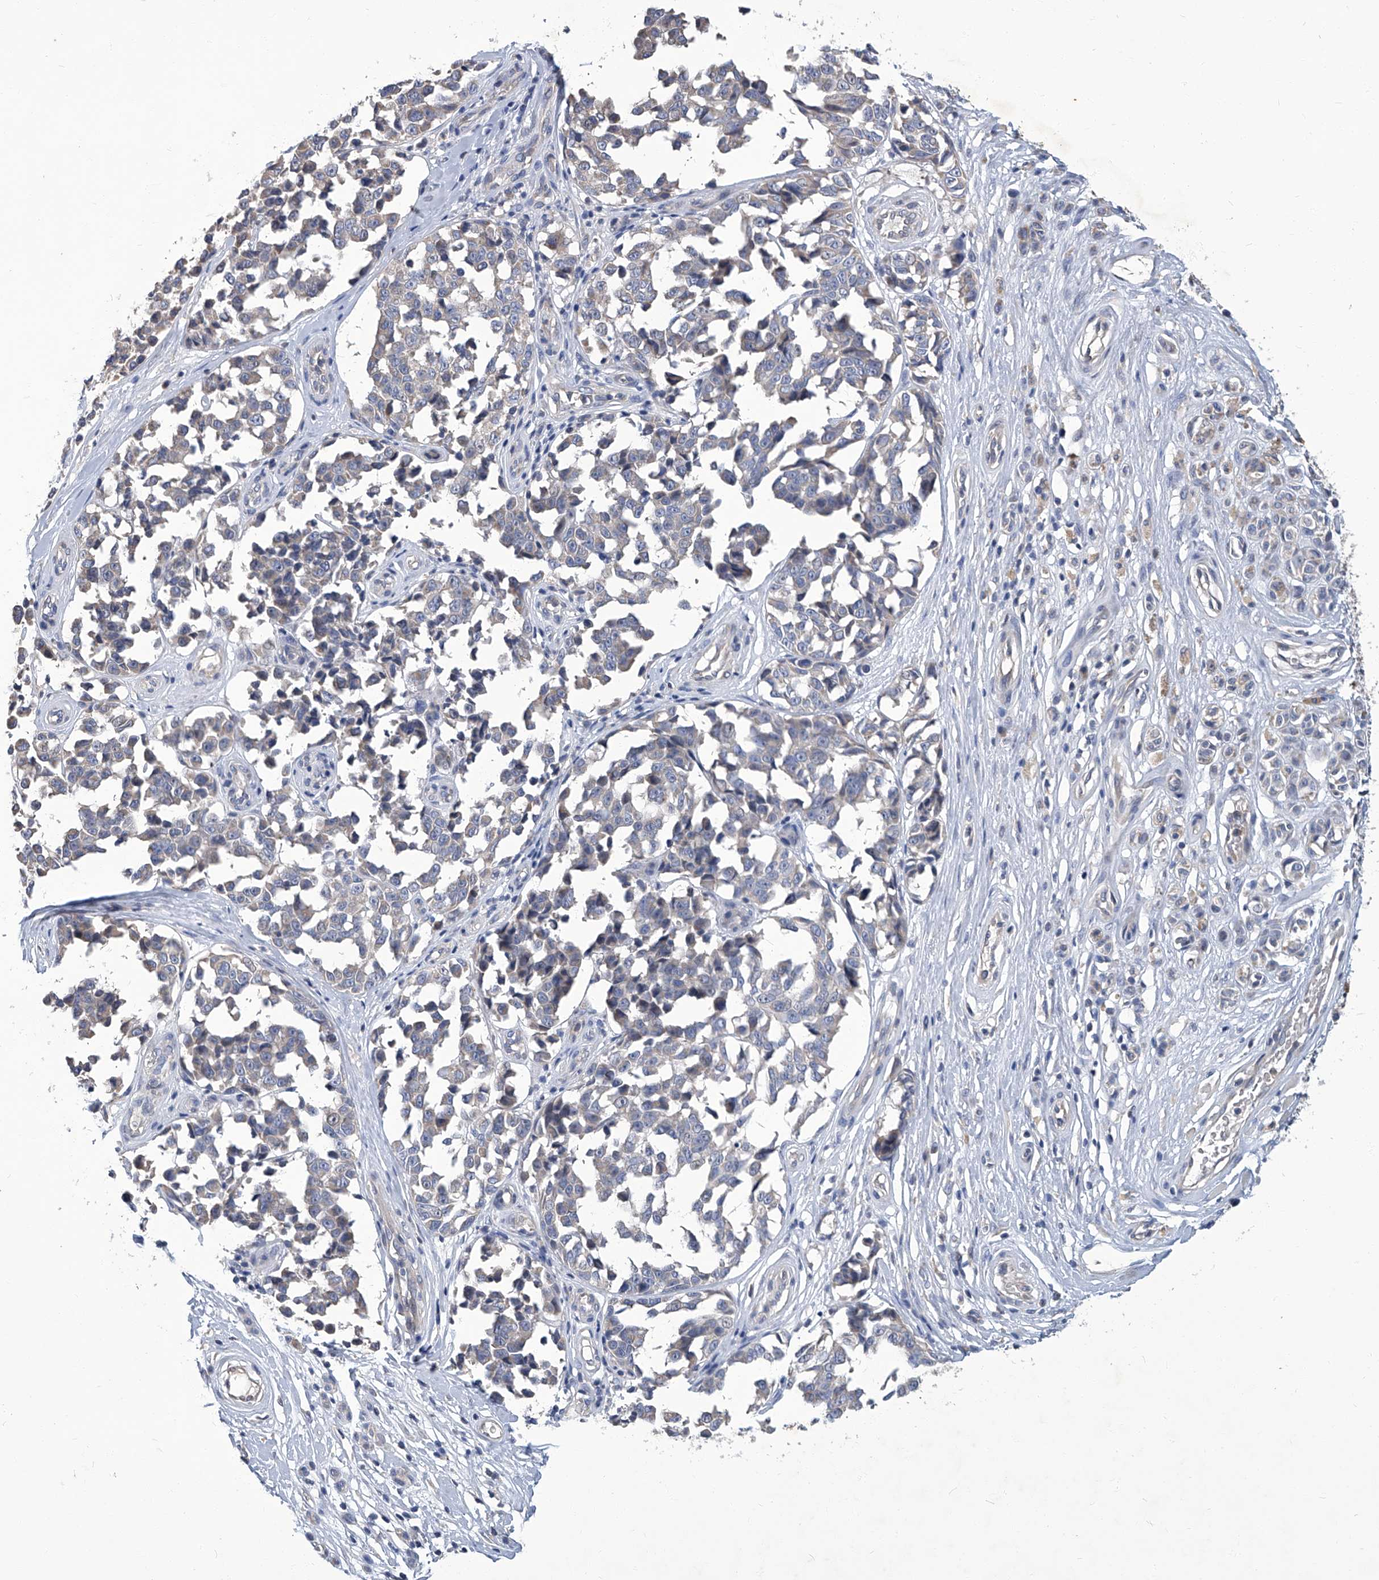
{"staining": {"intensity": "negative", "quantity": "none", "location": "none"}, "tissue": "melanoma", "cell_type": "Tumor cells", "image_type": "cancer", "snomed": [{"axis": "morphology", "description": "Malignant melanoma, NOS"}, {"axis": "topography", "description": "Skin"}], "caption": "Immunohistochemistry histopathology image of human melanoma stained for a protein (brown), which exhibits no expression in tumor cells.", "gene": "TGFBR1", "patient": {"sex": "female", "age": 64}}